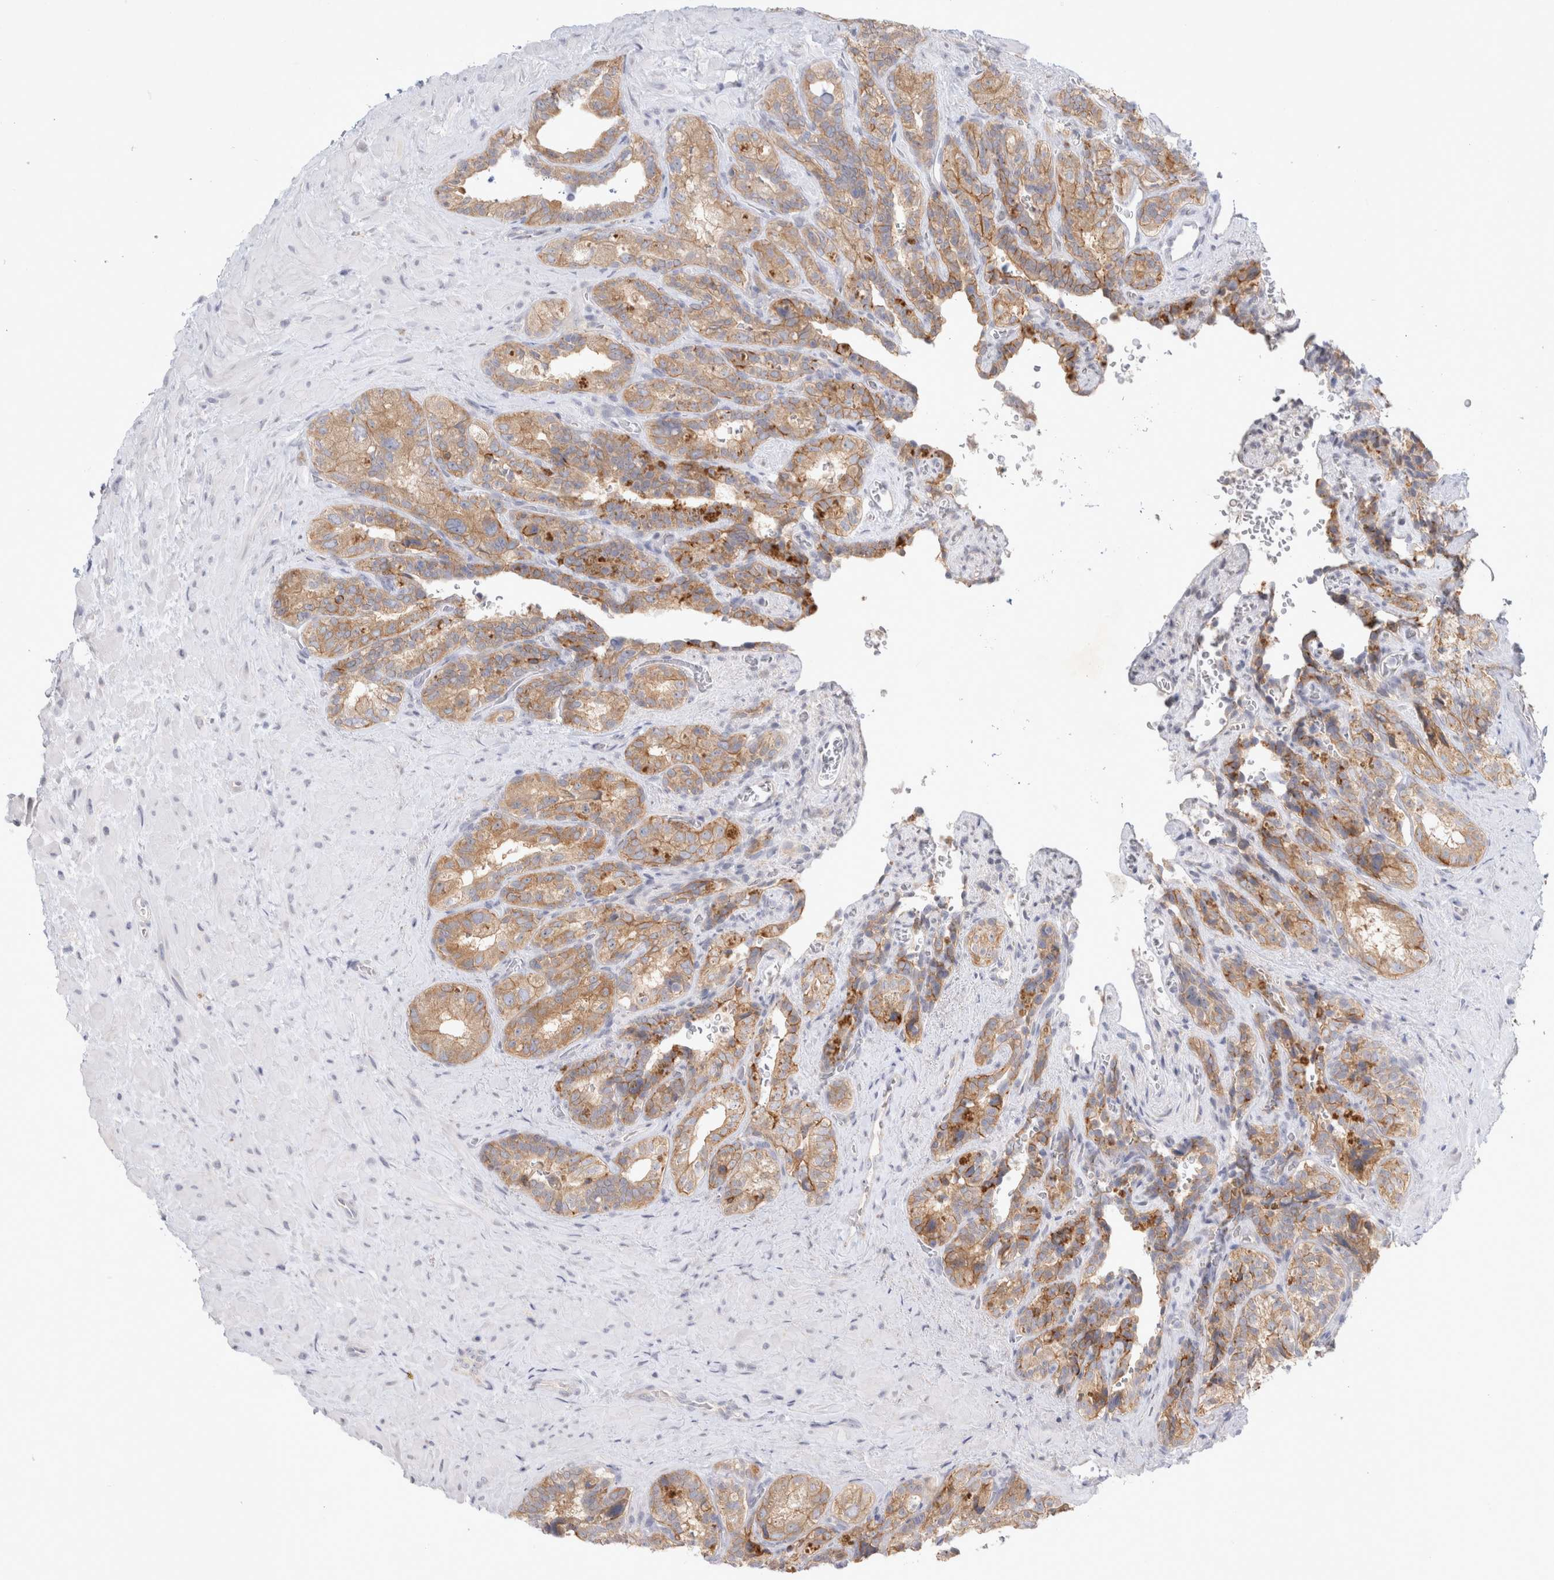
{"staining": {"intensity": "moderate", "quantity": ">75%", "location": "cytoplasmic/membranous"}, "tissue": "seminal vesicle", "cell_type": "Glandular cells", "image_type": "normal", "snomed": [{"axis": "morphology", "description": "Normal tissue, NOS"}, {"axis": "topography", "description": "Prostate"}, {"axis": "topography", "description": "Seminal veicle"}], "caption": "A micrograph showing moderate cytoplasmic/membranous positivity in about >75% of glandular cells in normal seminal vesicle, as visualized by brown immunohistochemical staining.", "gene": "NEDD4L", "patient": {"sex": "male", "age": 67}}